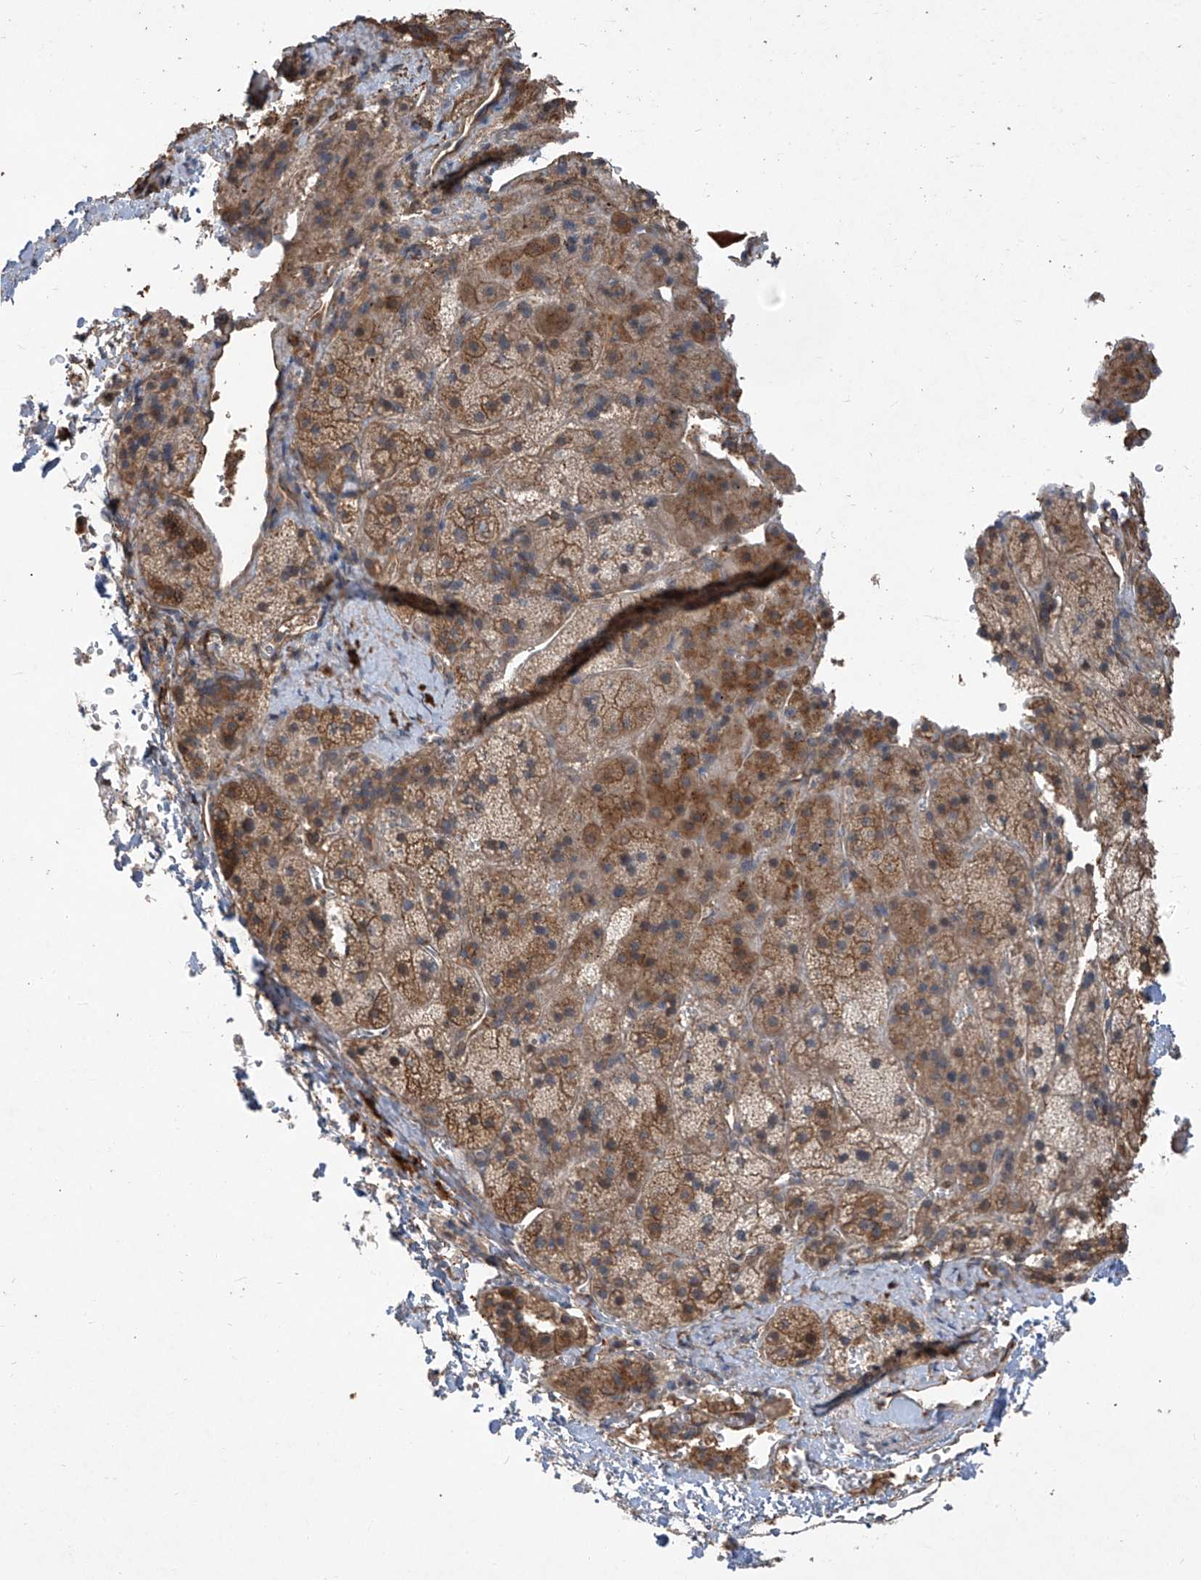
{"staining": {"intensity": "moderate", "quantity": ">75%", "location": "cytoplasmic/membranous"}, "tissue": "adrenal gland", "cell_type": "Glandular cells", "image_type": "normal", "snomed": [{"axis": "morphology", "description": "Normal tissue, NOS"}, {"axis": "topography", "description": "Adrenal gland"}], "caption": "Moderate cytoplasmic/membranous expression is identified in about >75% of glandular cells in benign adrenal gland.", "gene": "AGBL5", "patient": {"sex": "female", "age": 44}}